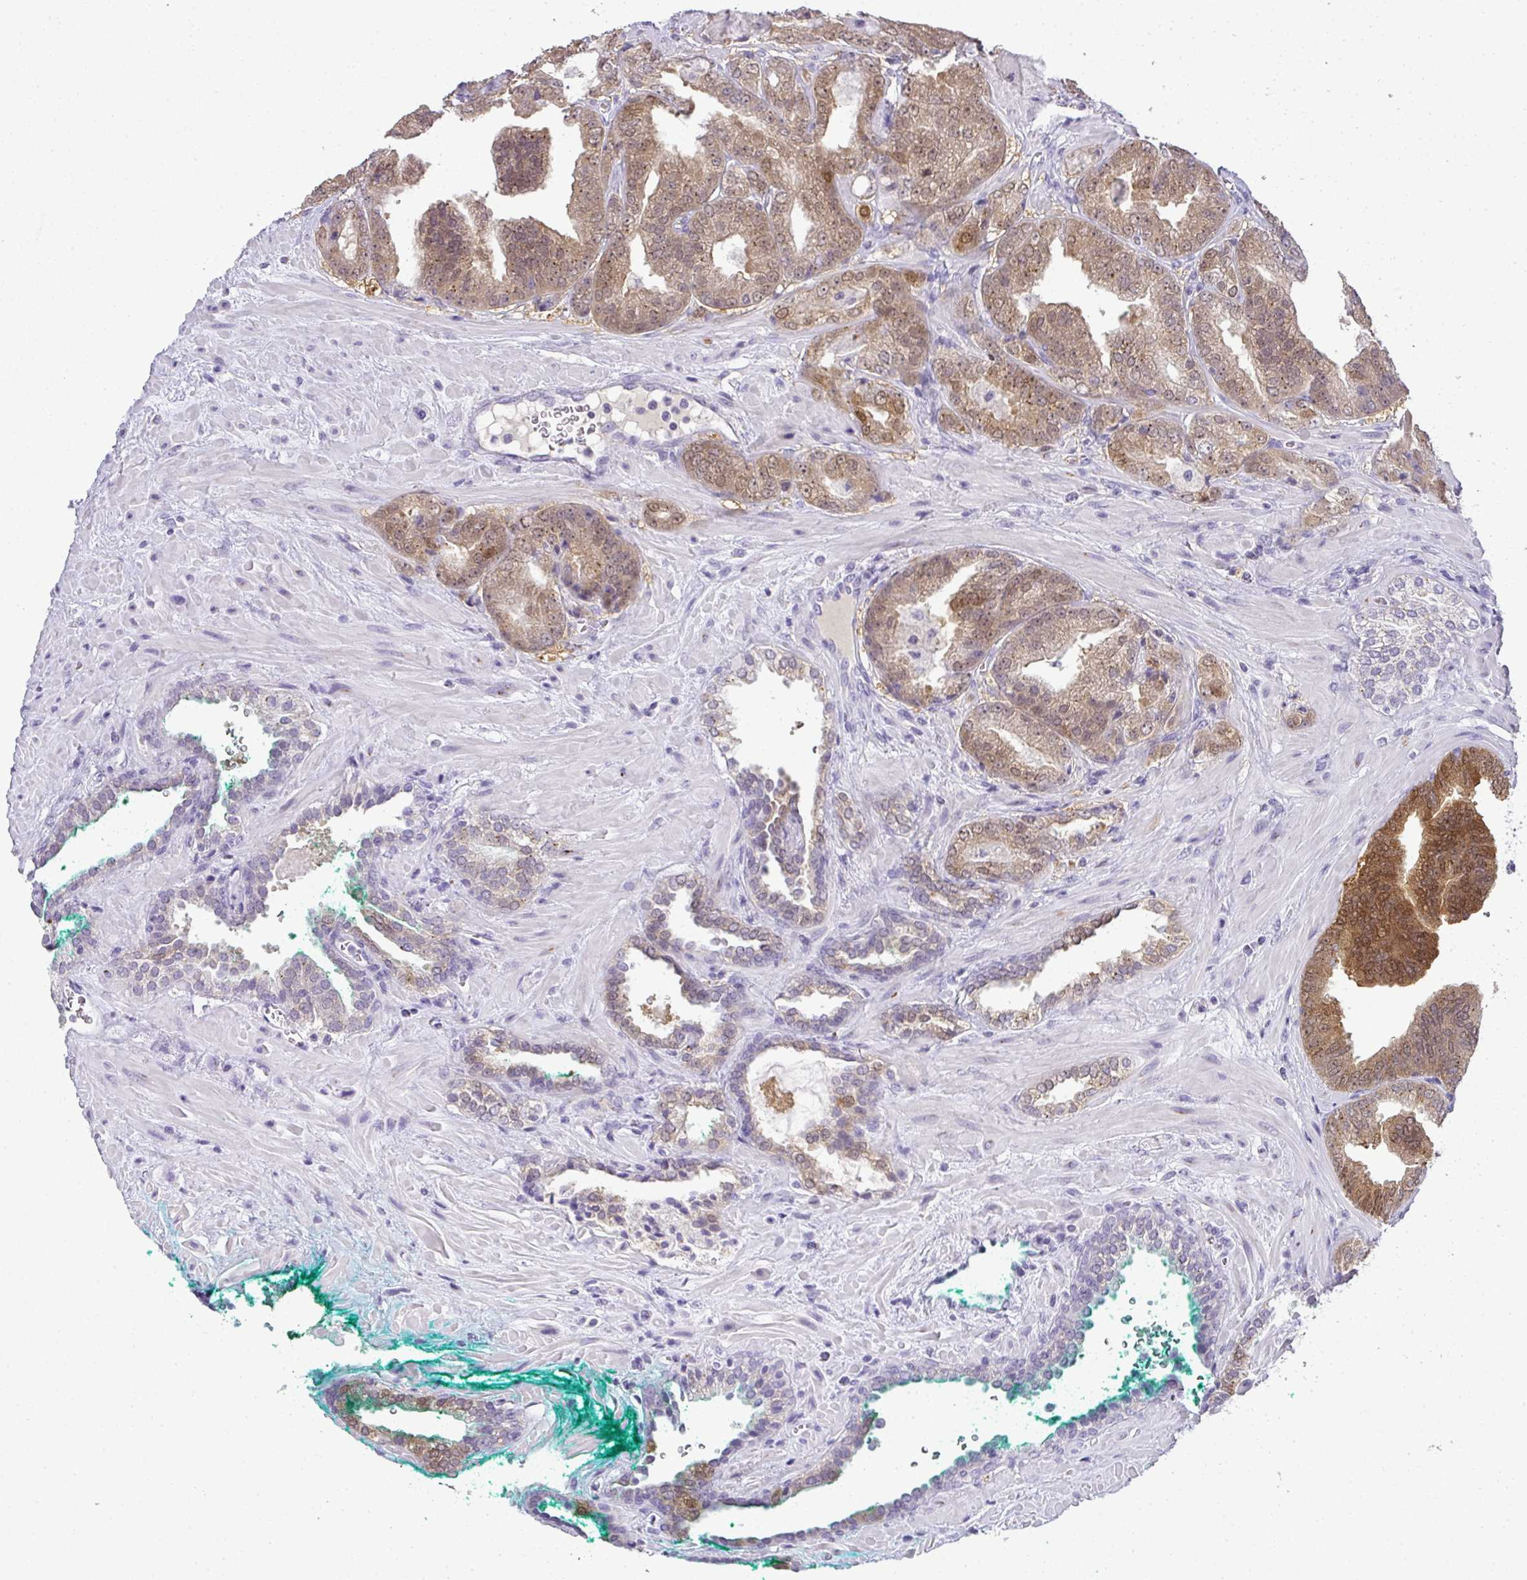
{"staining": {"intensity": "moderate", "quantity": "25%-75%", "location": "cytoplasmic/membranous,nuclear"}, "tissue": "prostate cancer", "cell_type": "Tumor cells", "image_type": "cancer", "snomed": [{"axis": "morphology", "description": "Adenocarcinoma, High grade"}, {"axis": "topography", "description": "Prostate"}], "caption": "Prostate cancer tissue reveals moderate cytoplasmic/membranous and nuclear positivity in about 25%-75% of tumor cells, visualized by immunohistochemistry. (DAB IHC with brightfield microscopy, high magnification).", "gene": "CMPK1", "patient": {"sex": "male", "age": 68}}